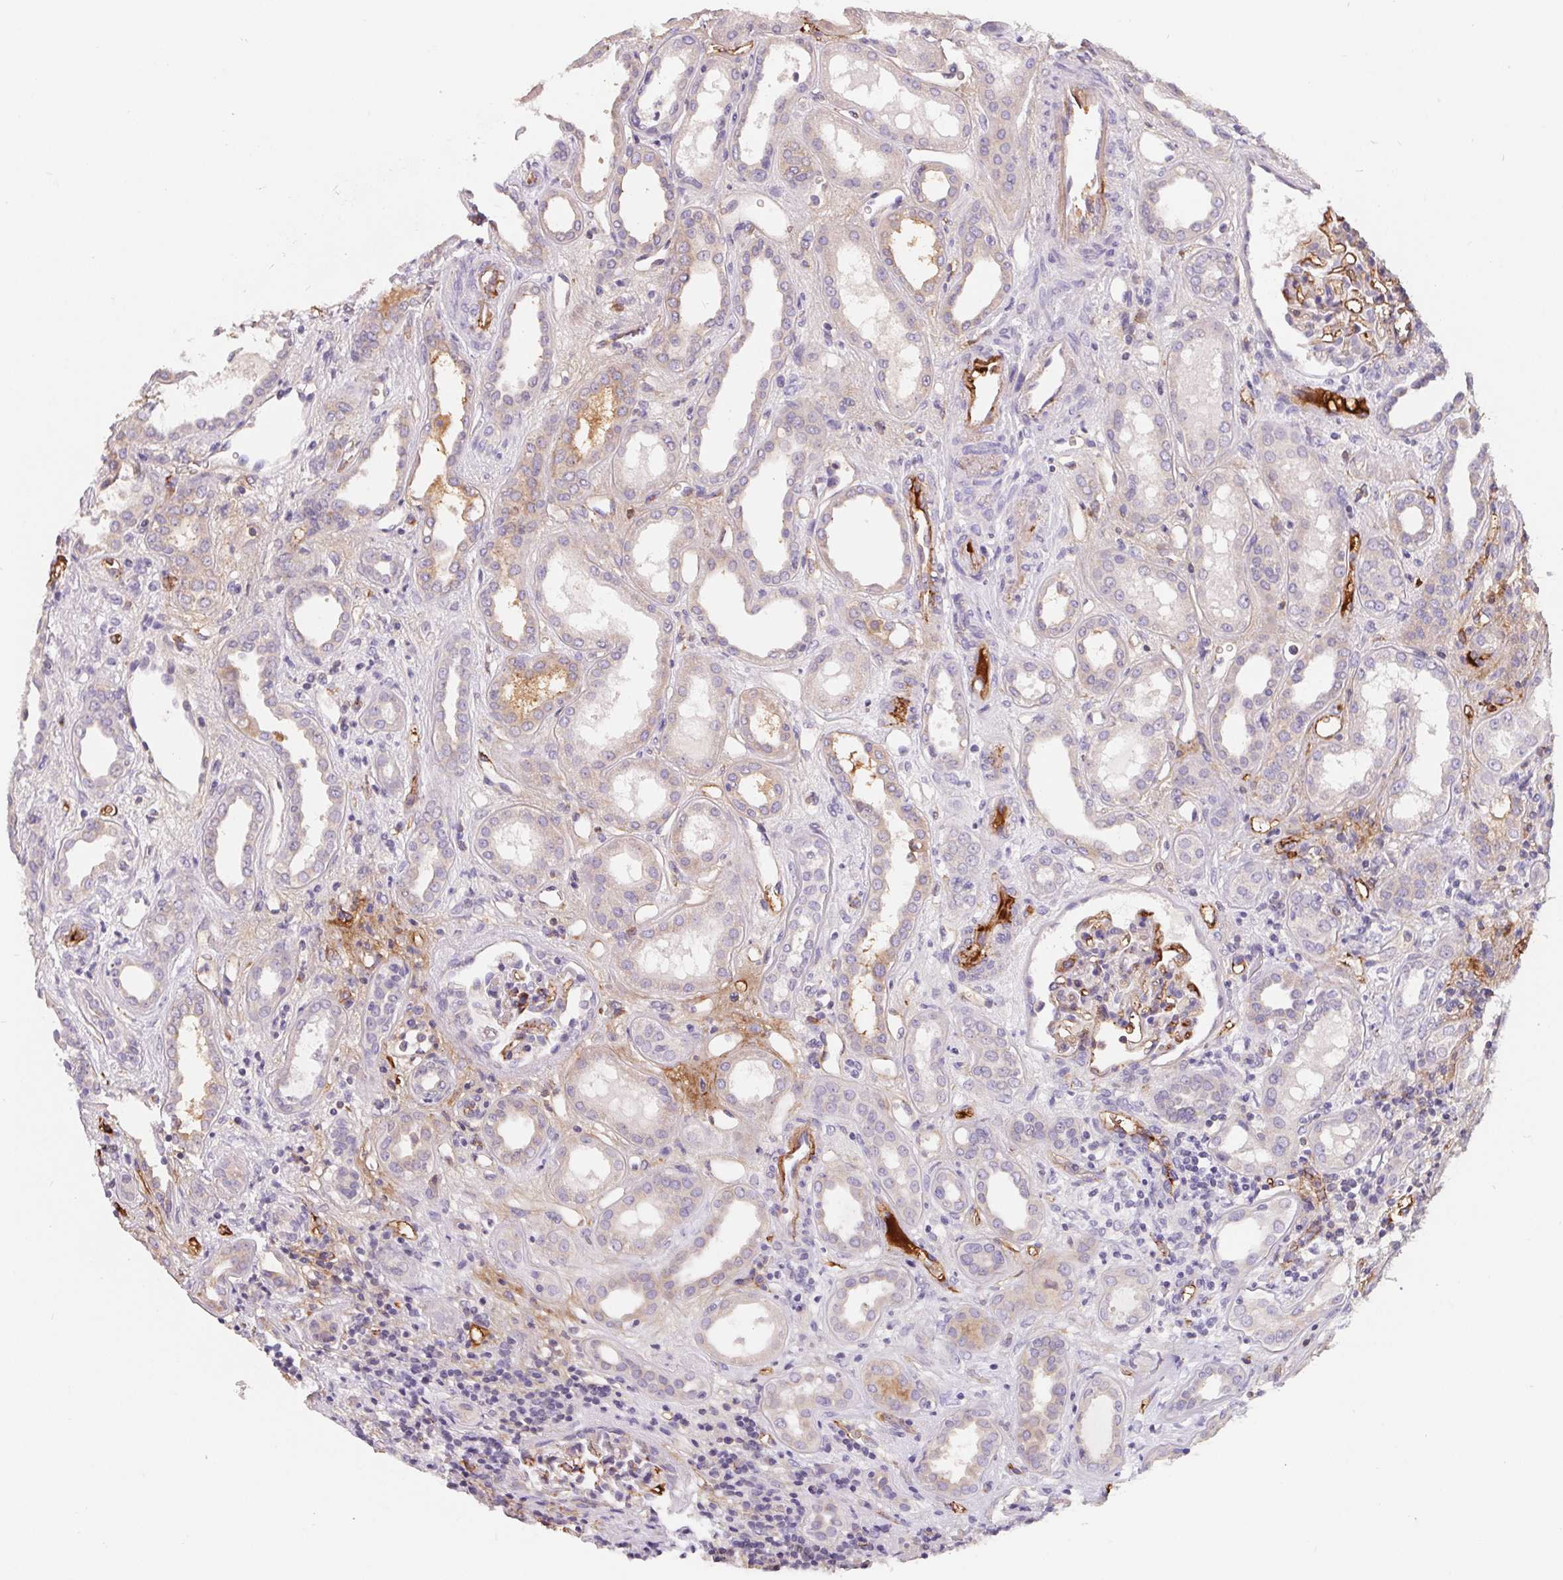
{"staining": {"intensity": "moderate", "quantity": "<25%", "location": "cytoplasmic/membranous"}, "tissue": "kidney", "cell_type": "Cells in glomeruli", "image_type": "normal", "snomed": [{"axis": "morphology", "description": "Normal tissue, NOS"}, {"axis": "topography", "description": "Kidney"}], "caption": "Immunohistochemistry (IHC) image of benign kidney stained for a protein (brown), which demonstrates low levels of moderate cytoplasmic/membranous positivity in approximately <25% of cells in glomeruli.", "gene": "LPA", "patient": {"sex": "male", "age": 59}}